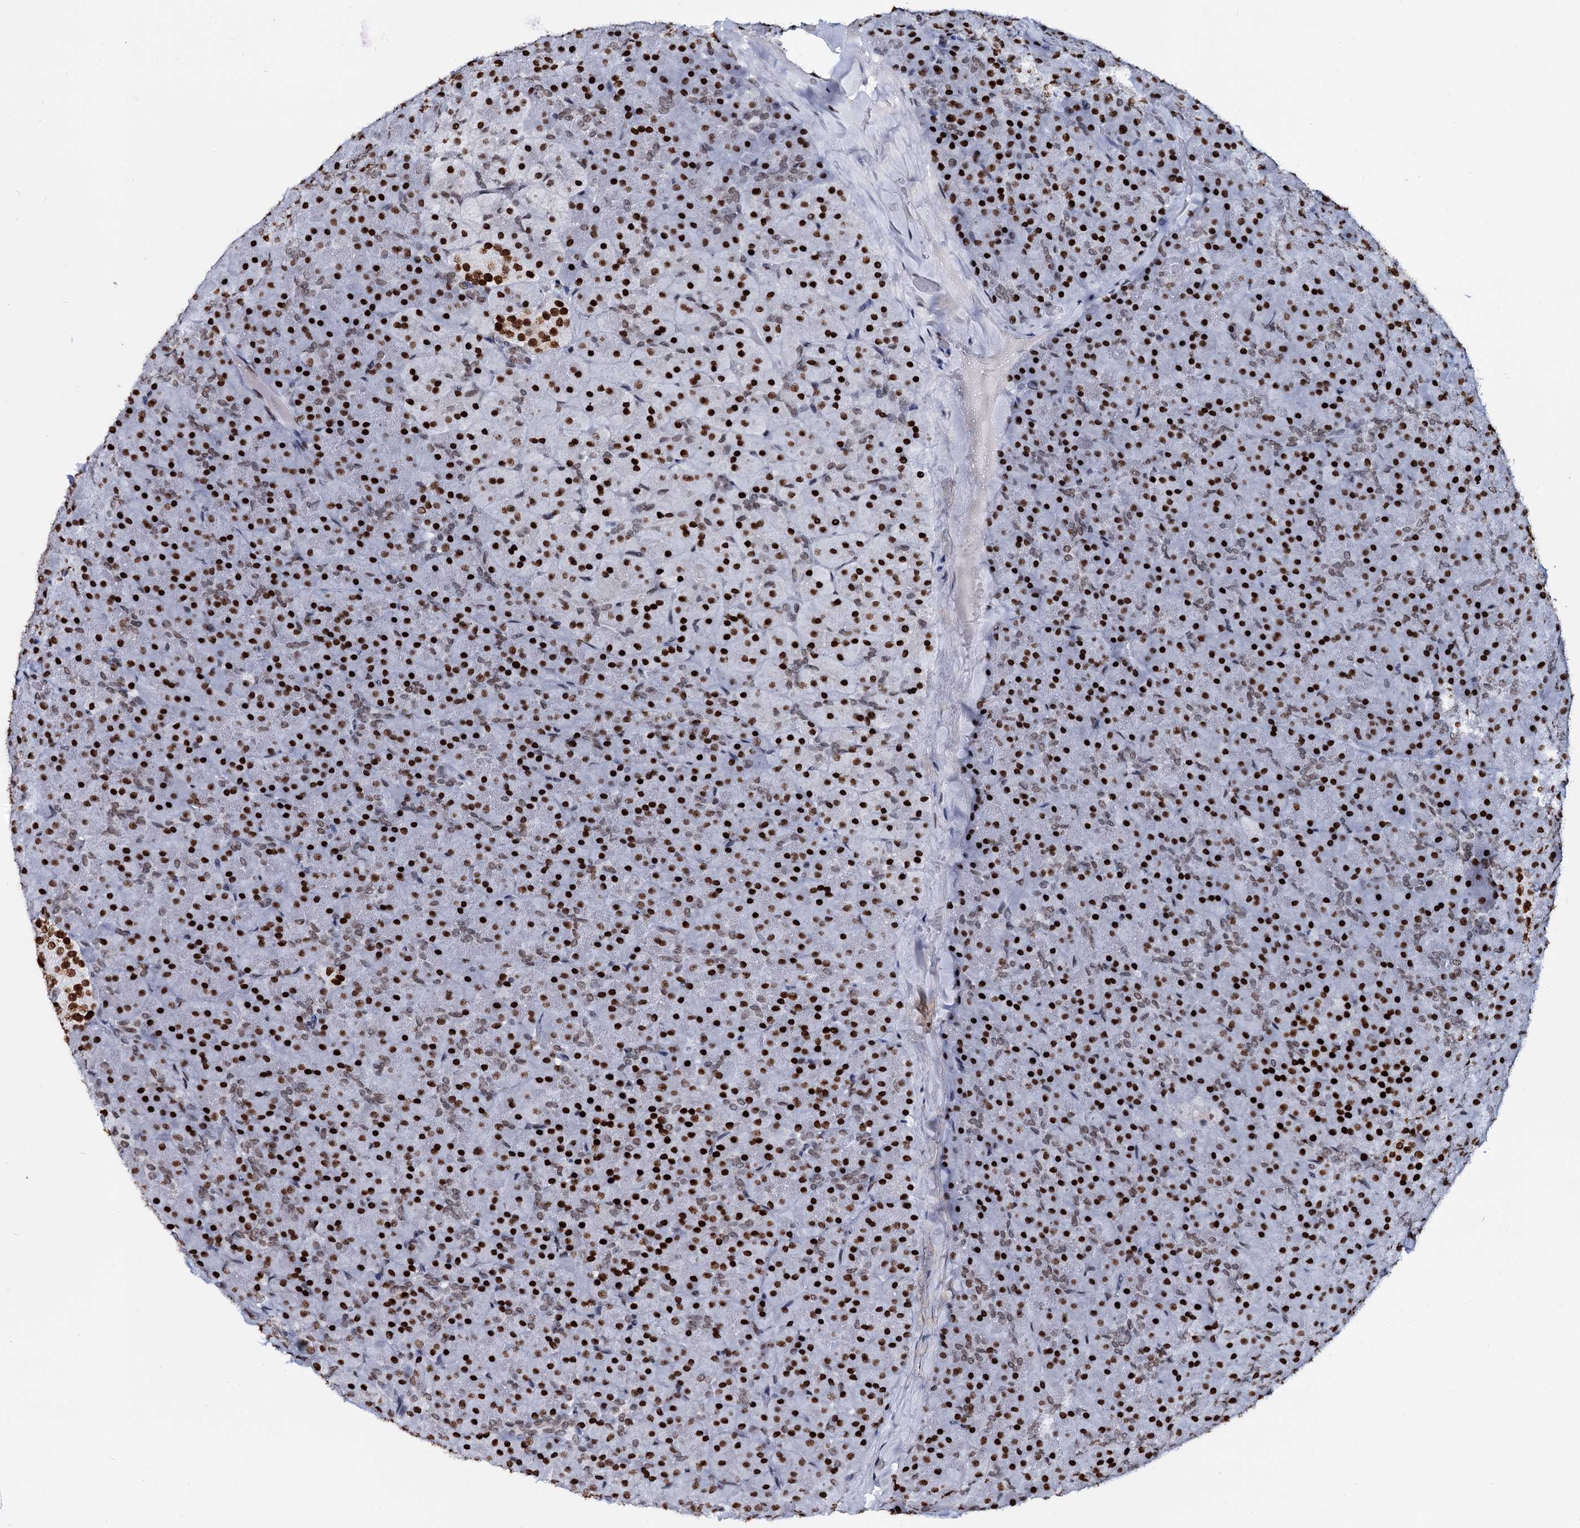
{"staining": {"intensity": "strong", "quantity": ">75%", "location": "nuclear"}, "tissue": "pancreas", "cell_type": "Exocrine glandular cells", "image_type": "normal", "snomed": [{"axis": "morphology", "description": "Normal tissue, NOS"}, {"axis": "topography", "description": "Pancreas"}], "caption": "Exocrine glandular cells reveal high levels of strong nuclear expression in about >75% of cells in normal pancreas.", "gene": "CMAS", "patient": {"sex": "male", "age": 36}}